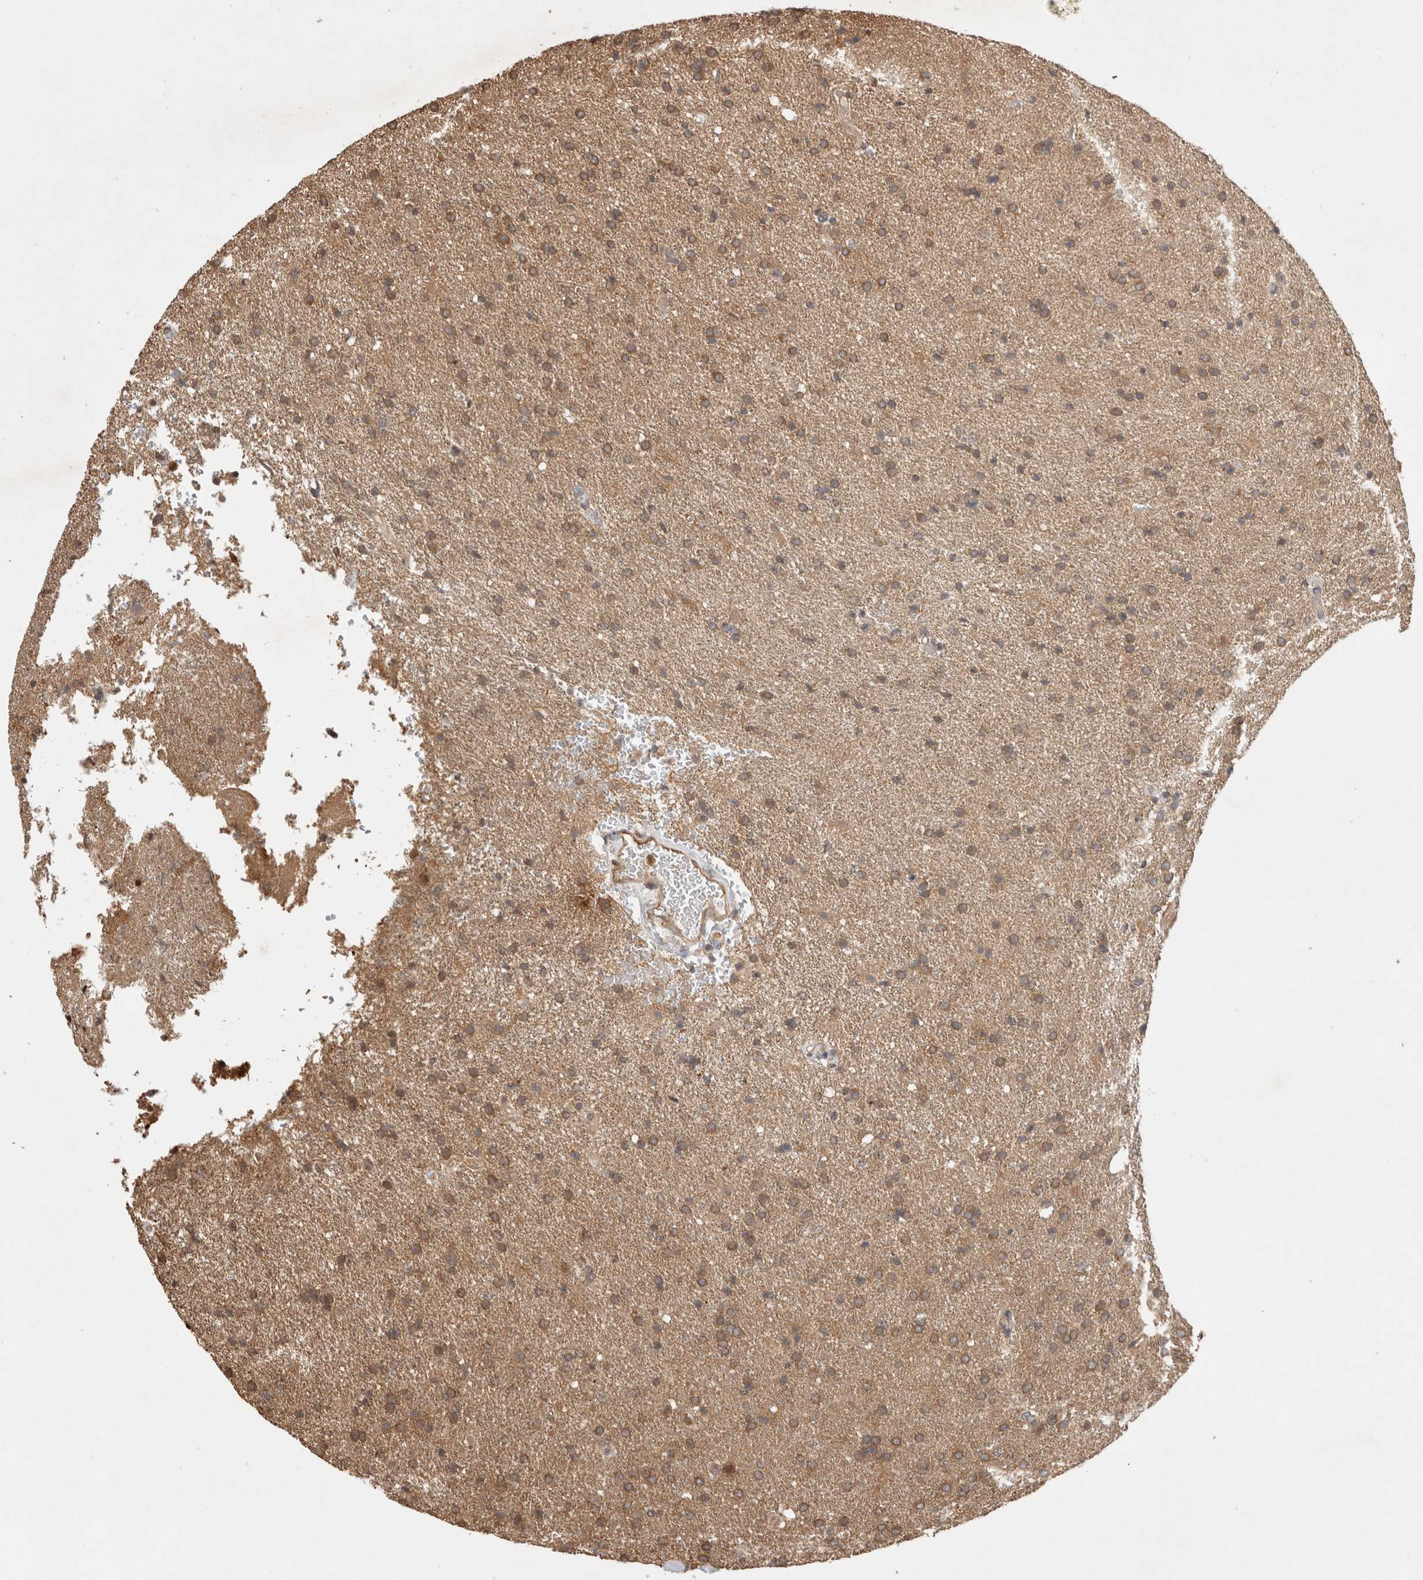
{"staining": {"intensity": "moderate", "quantity": ">75%", "location": "cytoplasmic/membranous"}, "tissue": "glioma", "cell_type": "Tumor cells", "image_type": "cancer", "snomed": [{"axis": "morphology", "description": "Glioma, malignant, High grade"}, {"axis": "topography", "description": "Brain"}], "caption": "There is medium levels of moderate cytoplasmic/membranous expression in tumor cells of glioma, as demonstrated by immunohistochemical staining (brown color).", "gene": "PRMT3", "patient": {"sex": "male", "age": 72}}